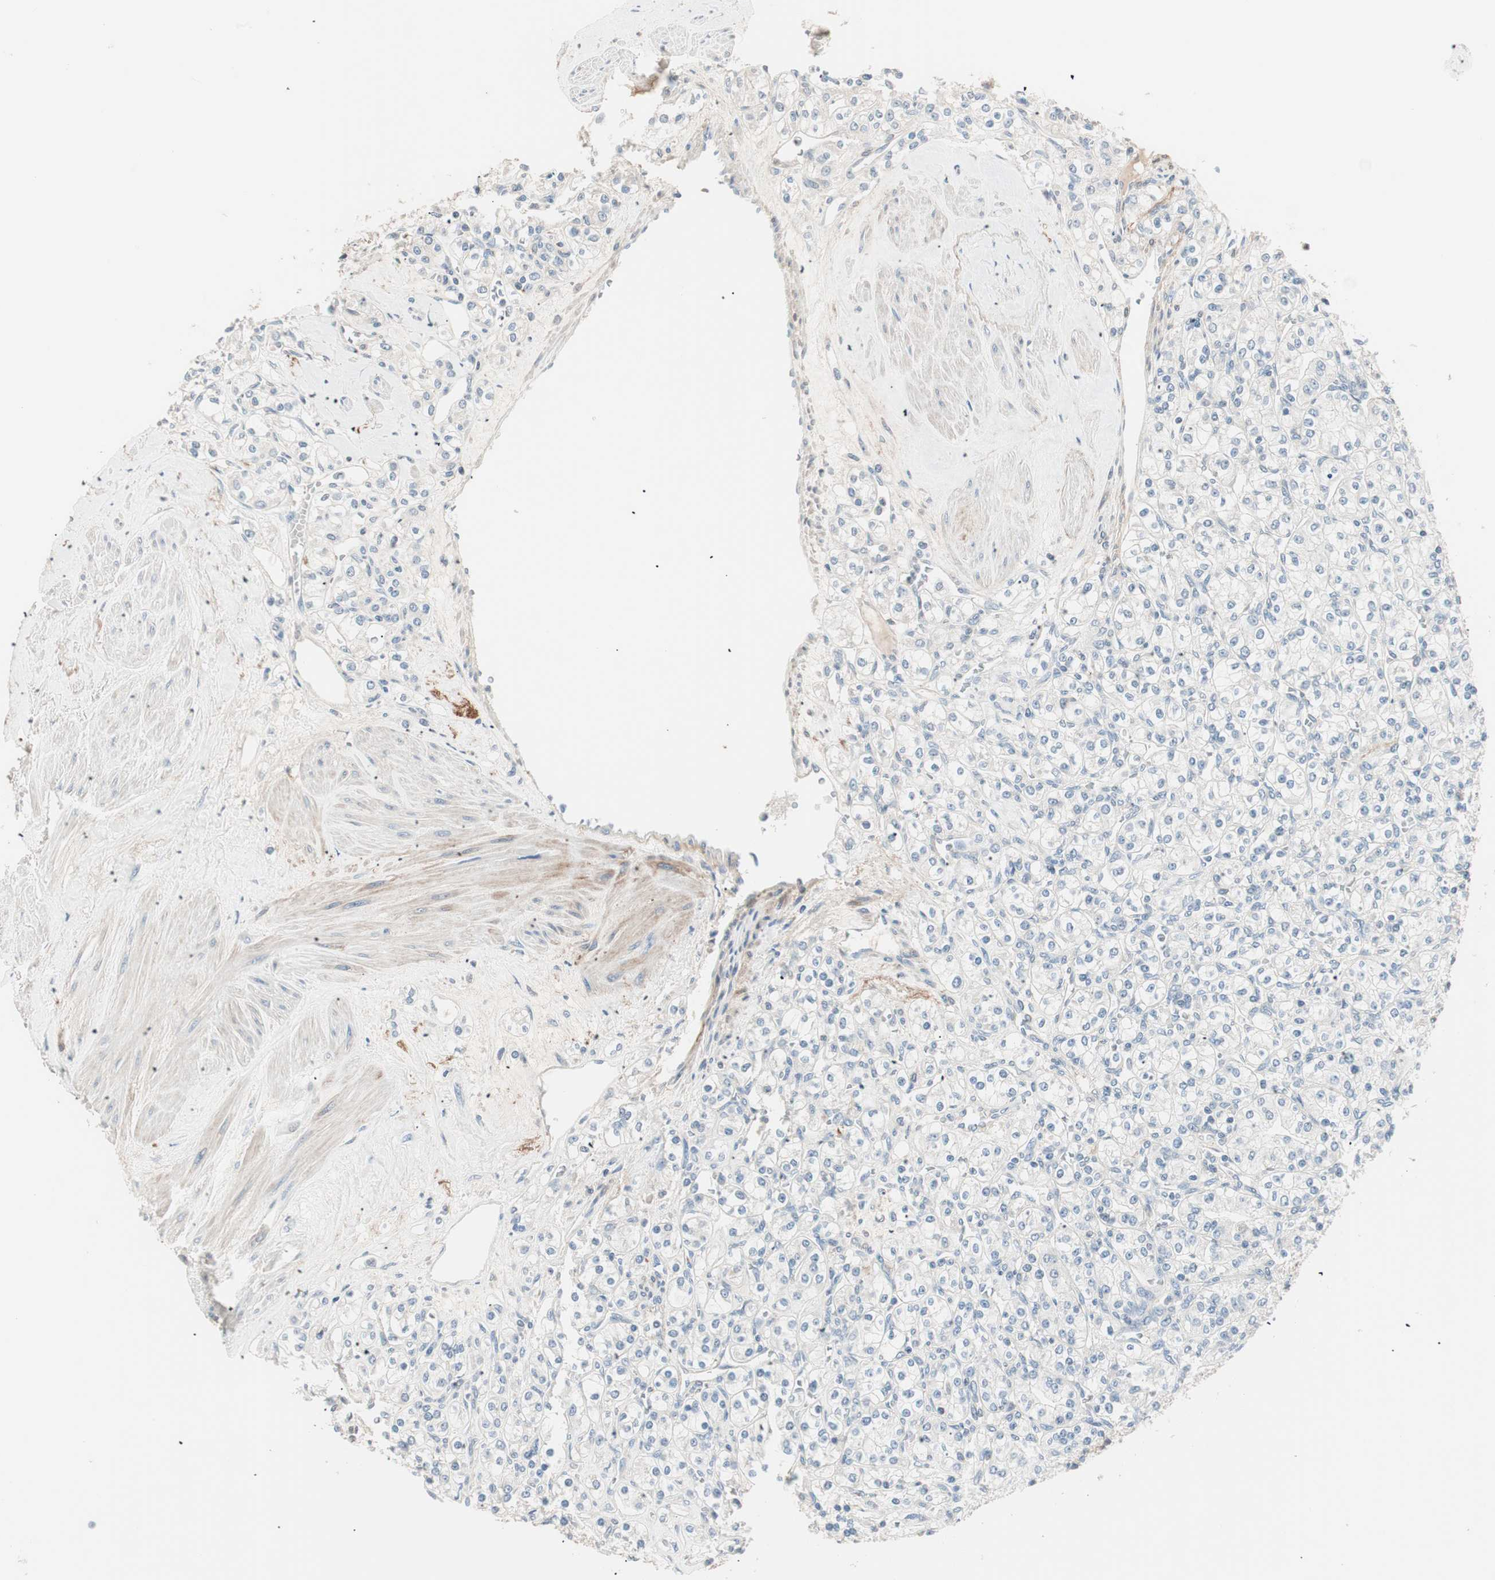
{"staining": {"intensity": "negative", "quantity": "none", "location": "none"}, "tissue": "renal cancer", "cell_type": "Tumor cells", "image_type": "cancer", "snomed": [{"axis": "morphology", "description": "Adenocarcinoma, NOS"}, {"axis": "topography", "description": "Kidney"}], "caption": "Immunohistochemistry histopathology image of neoplastic tissue: adenocarcinoma (renal) stained with DAB reveals no significant protein positivity in tumor cells.", "gene": "RAD54B", "patient": {"sex": "male", "age": 77}}